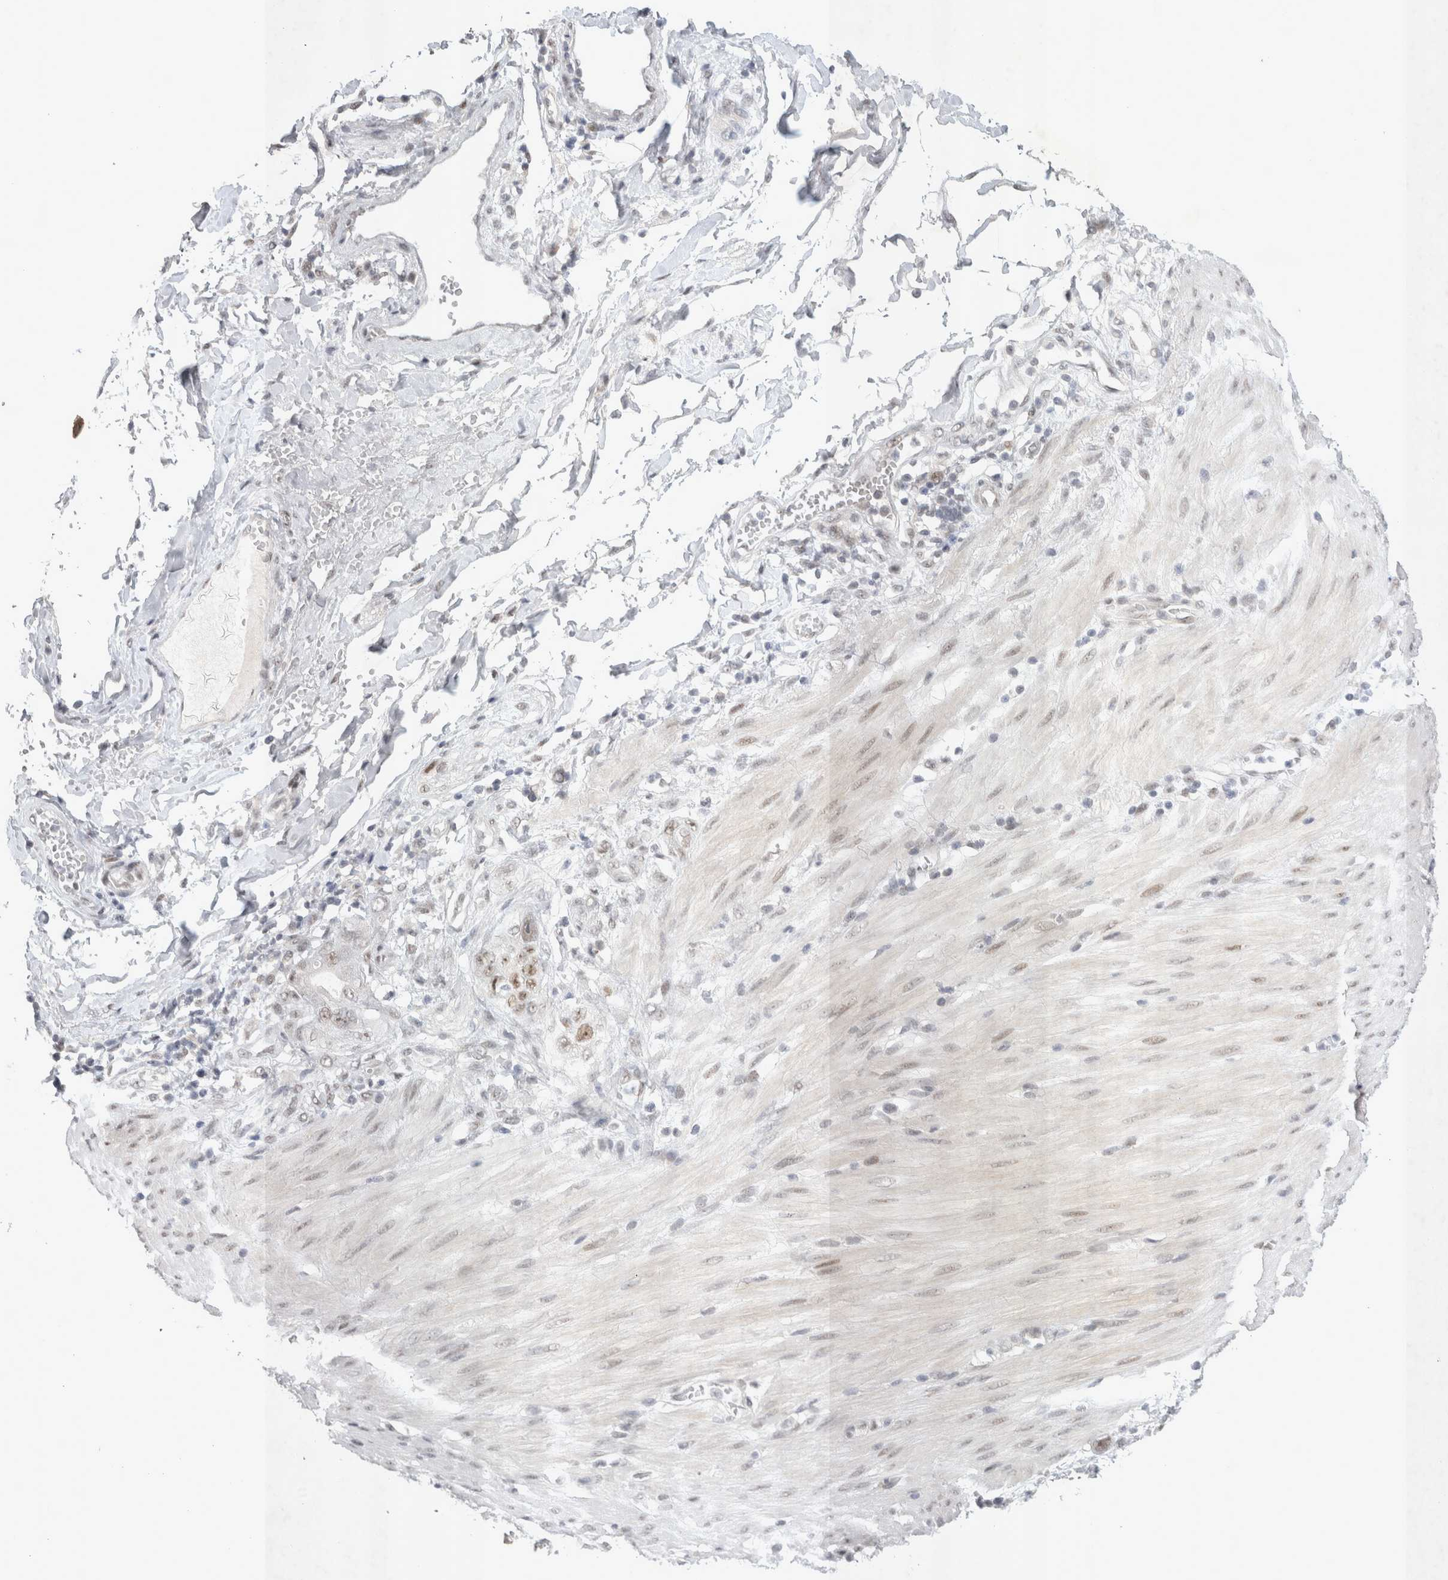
{"staining": {"intensity": "moderate", "quantity": ">75%", "location": "nuclear"}, "tissue": "stomach cancer", "cell_type": "Tumor cells", "image_type": "cancer", "snomed": [{"axis": "morphology", "description": "Adenocarcinoma, NOS"}, {"axis": "topography", "description": "Stomach"}, {"axis": "topography", "description": "Stomach, lower"}], "caption": "An immunohistochemistry histopathology image of neoplastic tissue is shown. Protein staining in brown highlights moderate nuclear positivity in adenocarcinoma (stomach) within tumor cells.", "gene": "RECQL4", "patient": {"sex": "female", "age": 48}}